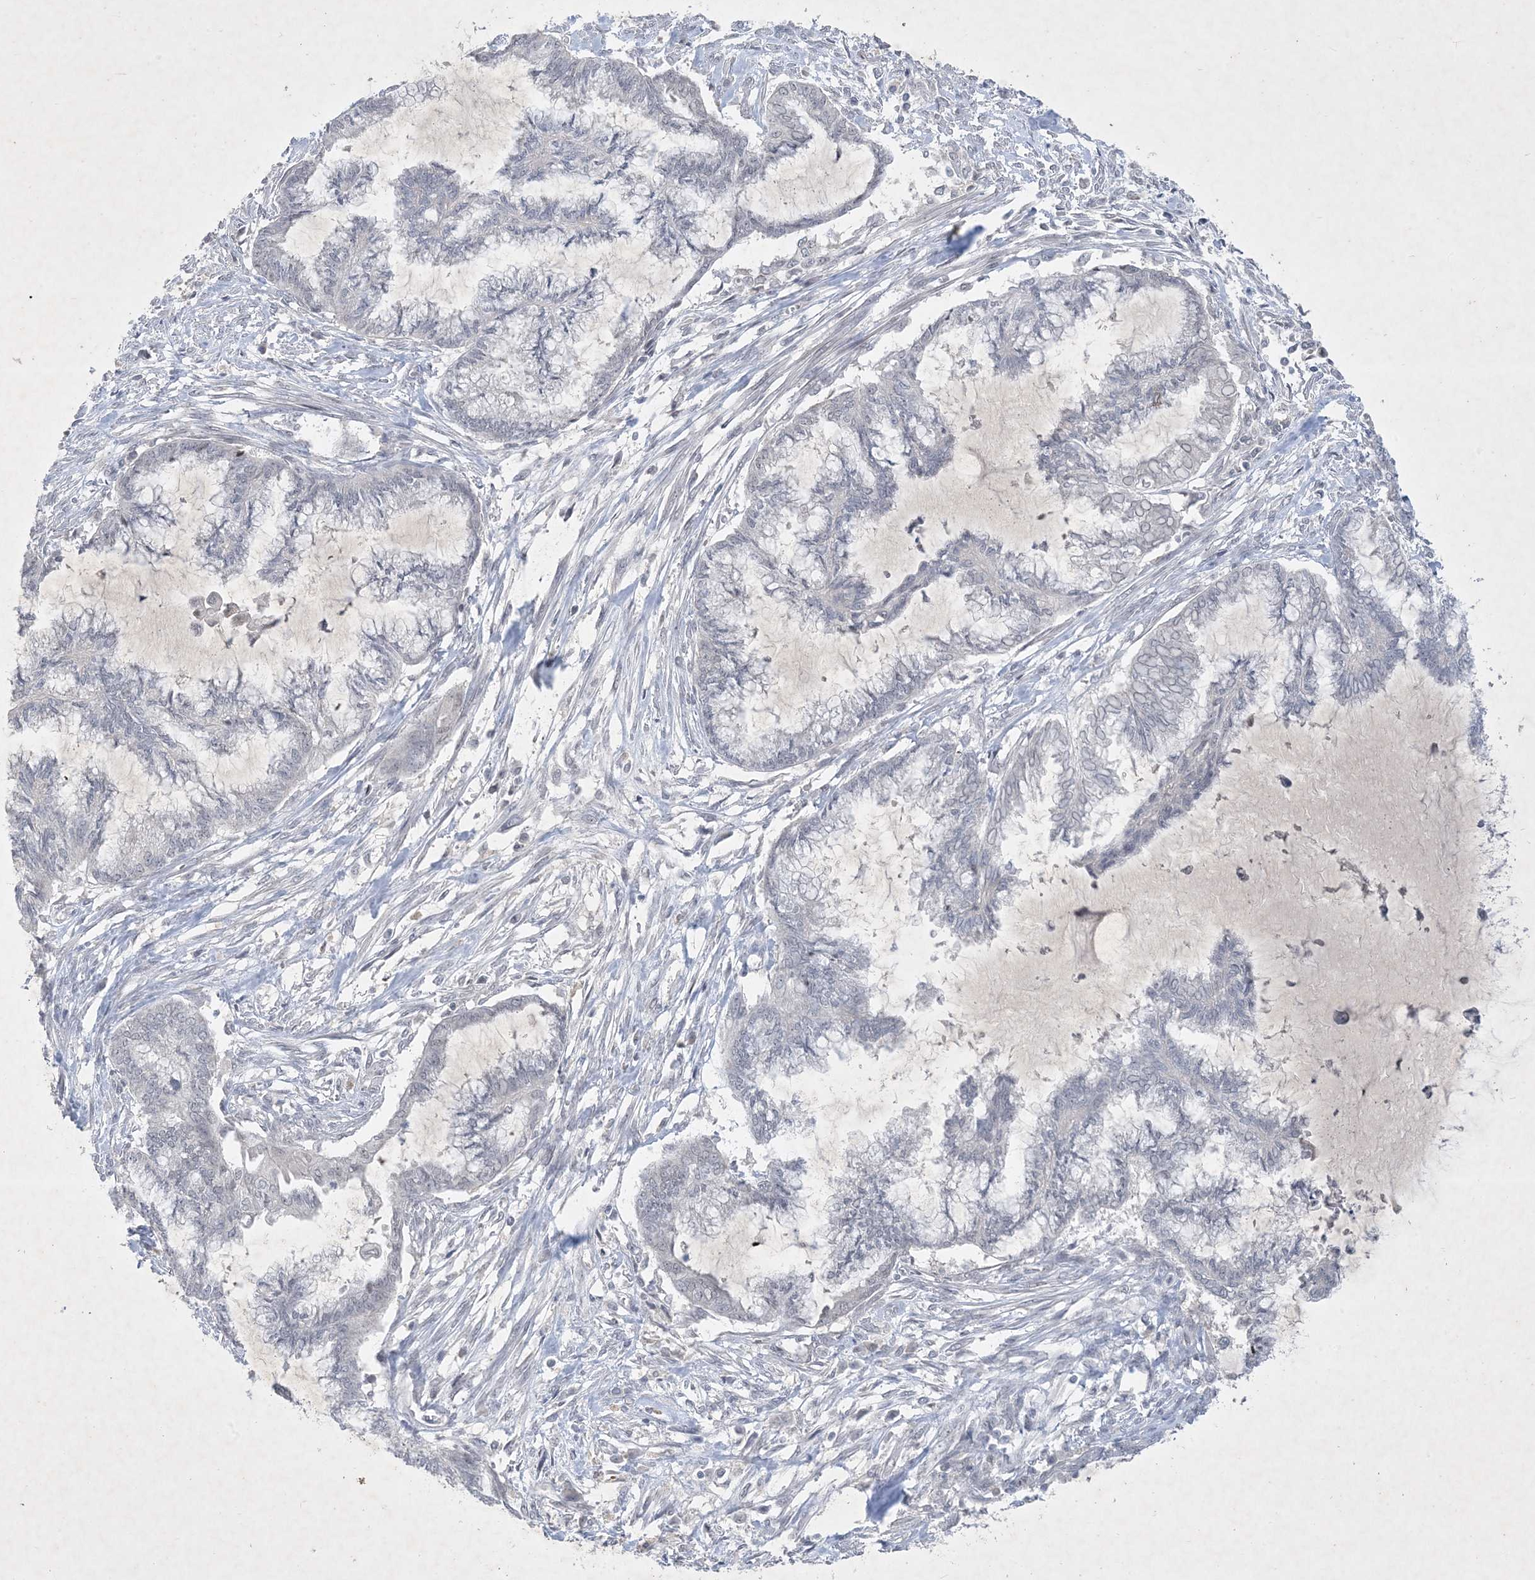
{"staining": {"intensity": "negative", "quantity": "none", "location": "none"}, "tissue": "endometrial cancer", "cell_type": "Tumor cells", "image_type": "cancer", "snomed": [{"axis": "morphology", "description": "Adenocarcinoma, NOS"}, {"axis": "topography", "description": "Endometrium"}], "caption": "There is no significant staining in tumor cells of endometrial adenocarcinoma.", "gene": "ZNF674", "patient": {"sex": "female", "age": 86}}